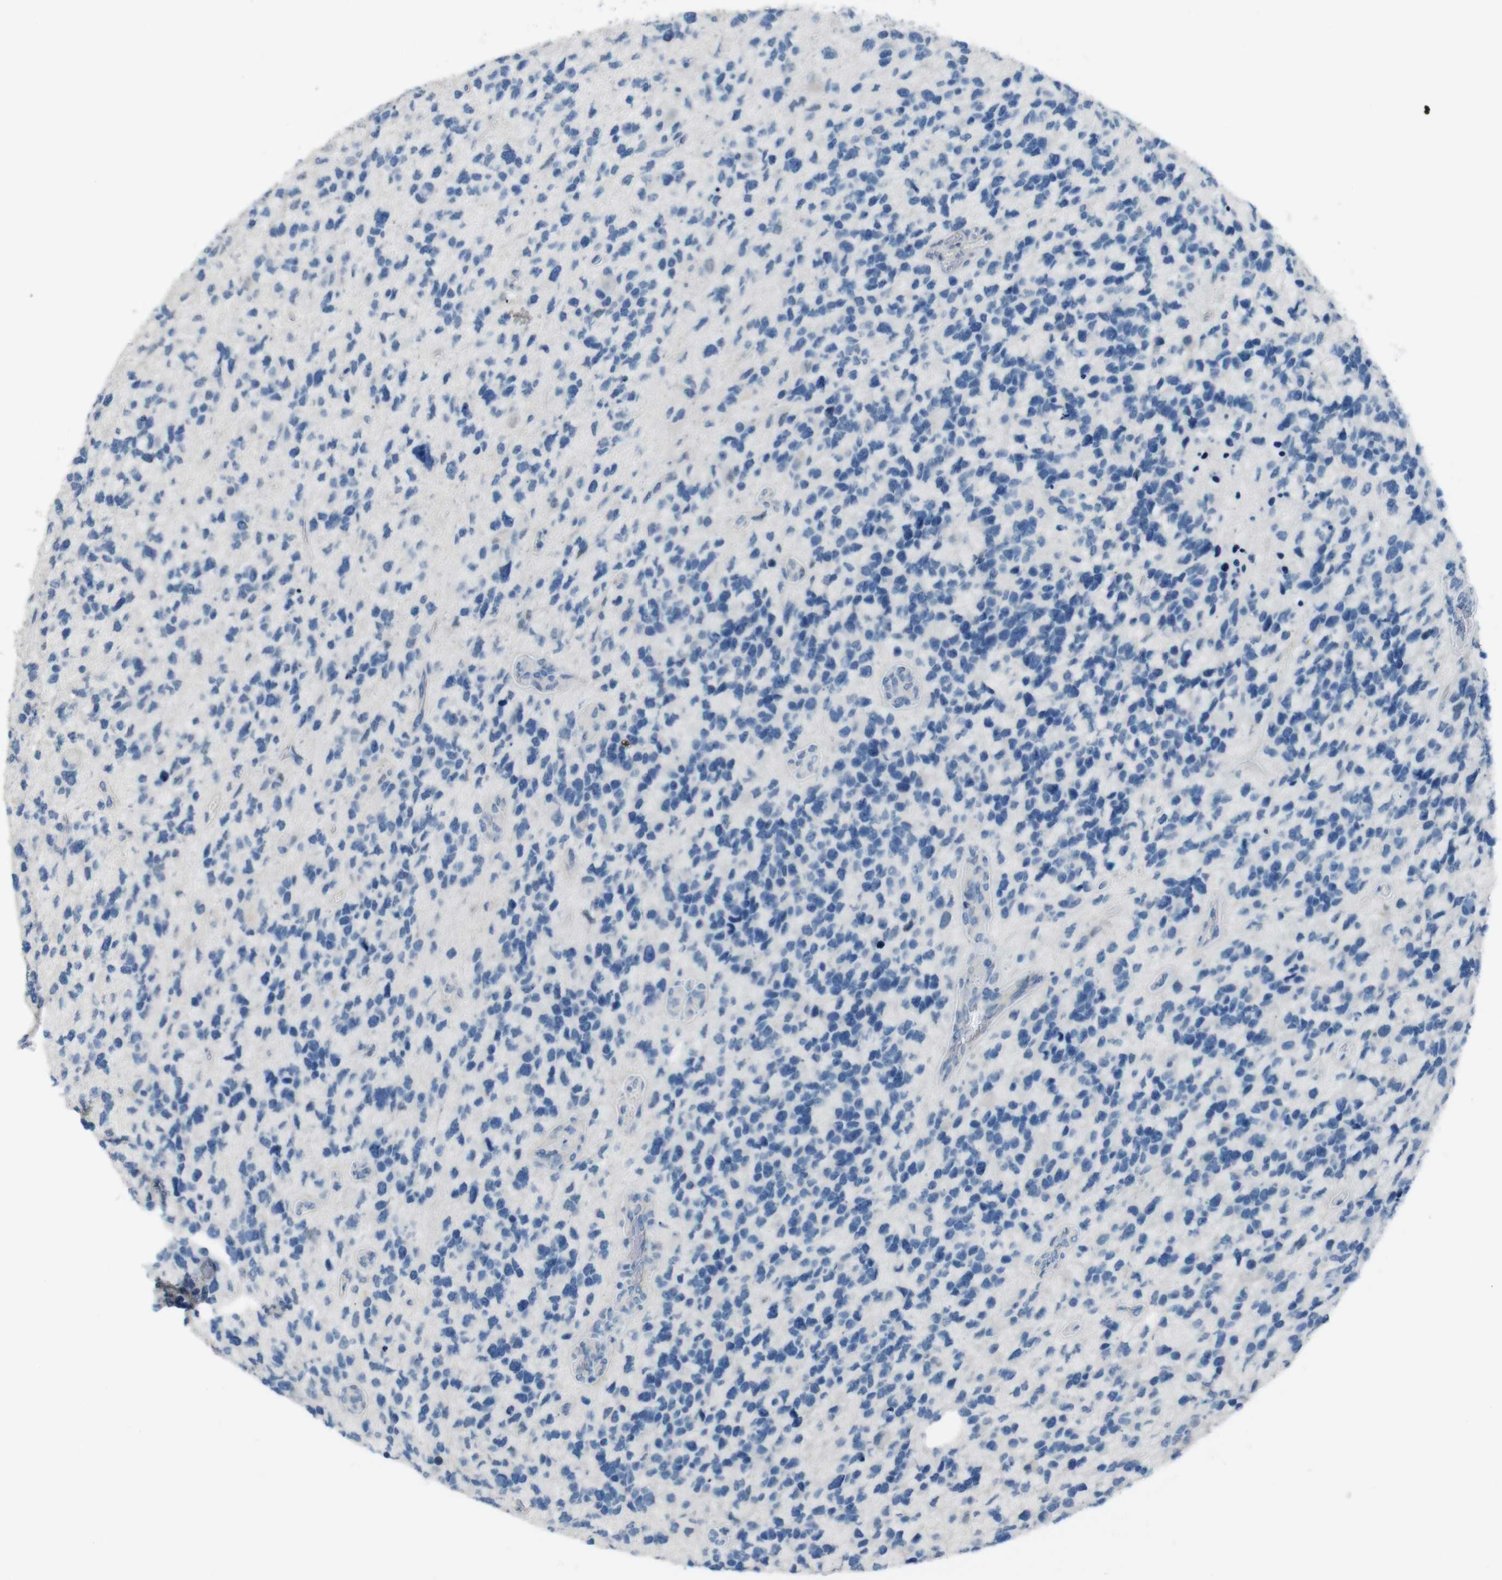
{"staining": {"intensity": "negative", "quantity": "none", "location": "none"}, "tissue": "glioma", "cell_type": "Tumor cells", "image_type": "cancer", "snomed": [{"axis": "morphology", "description": "Glioma, malignant, High grade"}, {"axis": "topography", "description": "Brain"}], "caption": "Tumor cells are negative for brown protein staining in high-grade glioma (malignant).", "gene": "HRH2", "patient": {"sex": "female", "age": 58}}